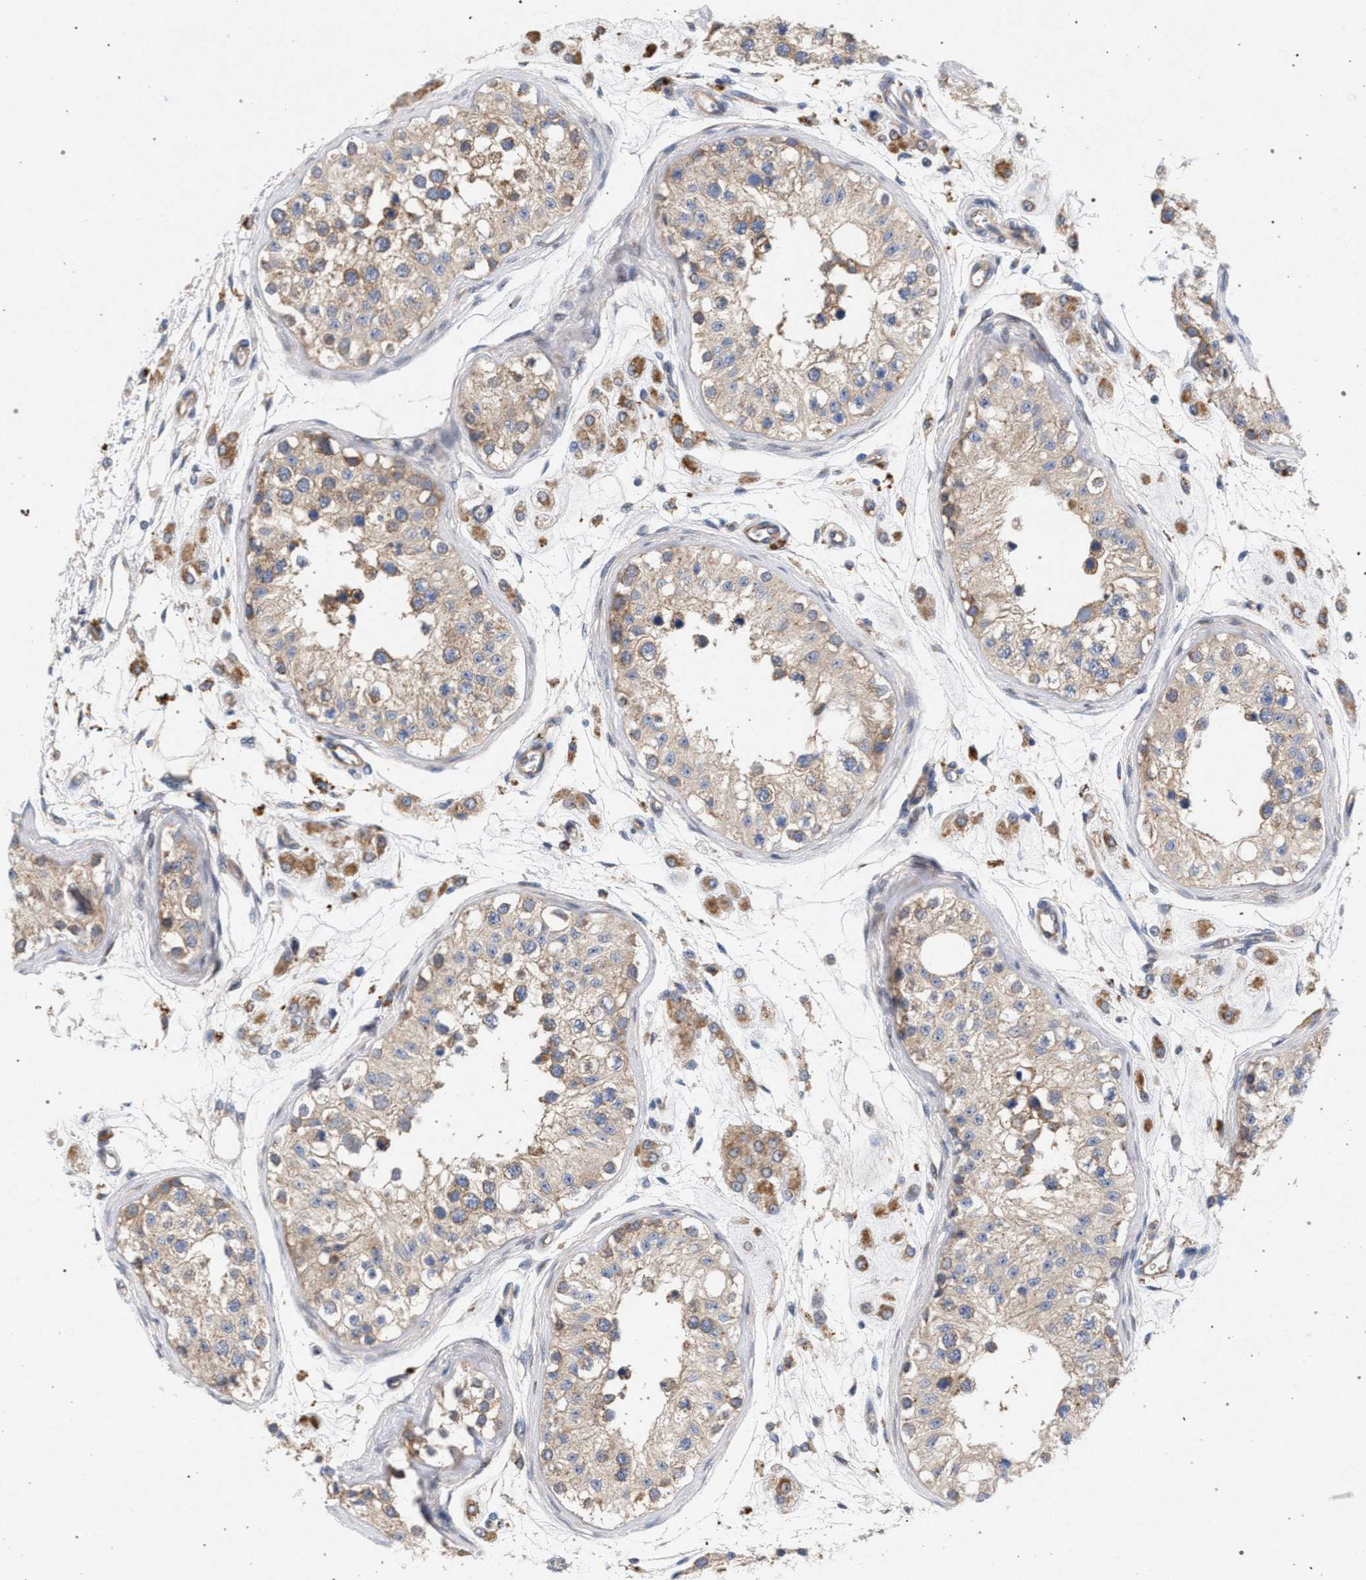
{"staining": {"intensity": "moderate", "quantity": ">75%", "location": "cytoplasmic/membranous"}, "tissue": "testis", "cell_type": "Cells in seminiferous ducts", "image_type": "normal", "snomed": [{"axis": "morphology", "description": "Normal tissue, NOS"}, {"axis": "morphology", "description": "Adenocarcinoma, metastatic, NOS"}, {"axis": "topography", "description": "Testis"}], "caption": "Brown immunohistochemical staining in normal testis shows moderate cytoplasmic/membranous expression in approximately >75% of cells in seminiferous ducts.", "gene": "MAMDC2", "patient": {"sex": "male", "age": 26}}